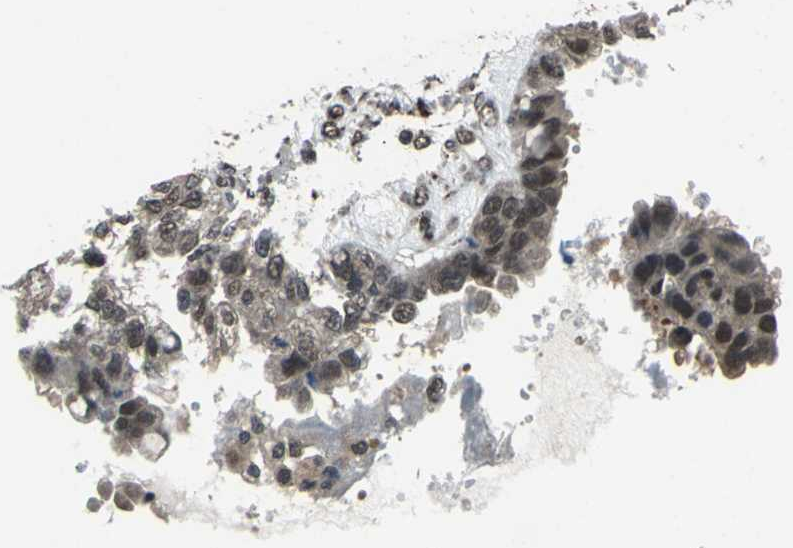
{"staining": {"intensity": "moderate", "quantity": ">75%", "location": "cytoplasmic/membranous,nuclear"}, "tissue": "ovarian cancer", "cell_type": "Tumor cells", "image_type": "cancer", "snomed": [{"axis": "morphology", "description": "Cystadenocarcinoma, serous, NOS"}, {"axis": "topography", "description": "Ovary"}], "caption": "Ovarian cancer (serous cystadenocarcinoma) stained with DAB immunohistochemistry (IHC) demonstrates medium levels of moderate cytoplasmic/membranous and nuclear staining in about >75% of tumor cells.", "gene": "COPS5", "patient": {"sex": "female", "age": 58}}